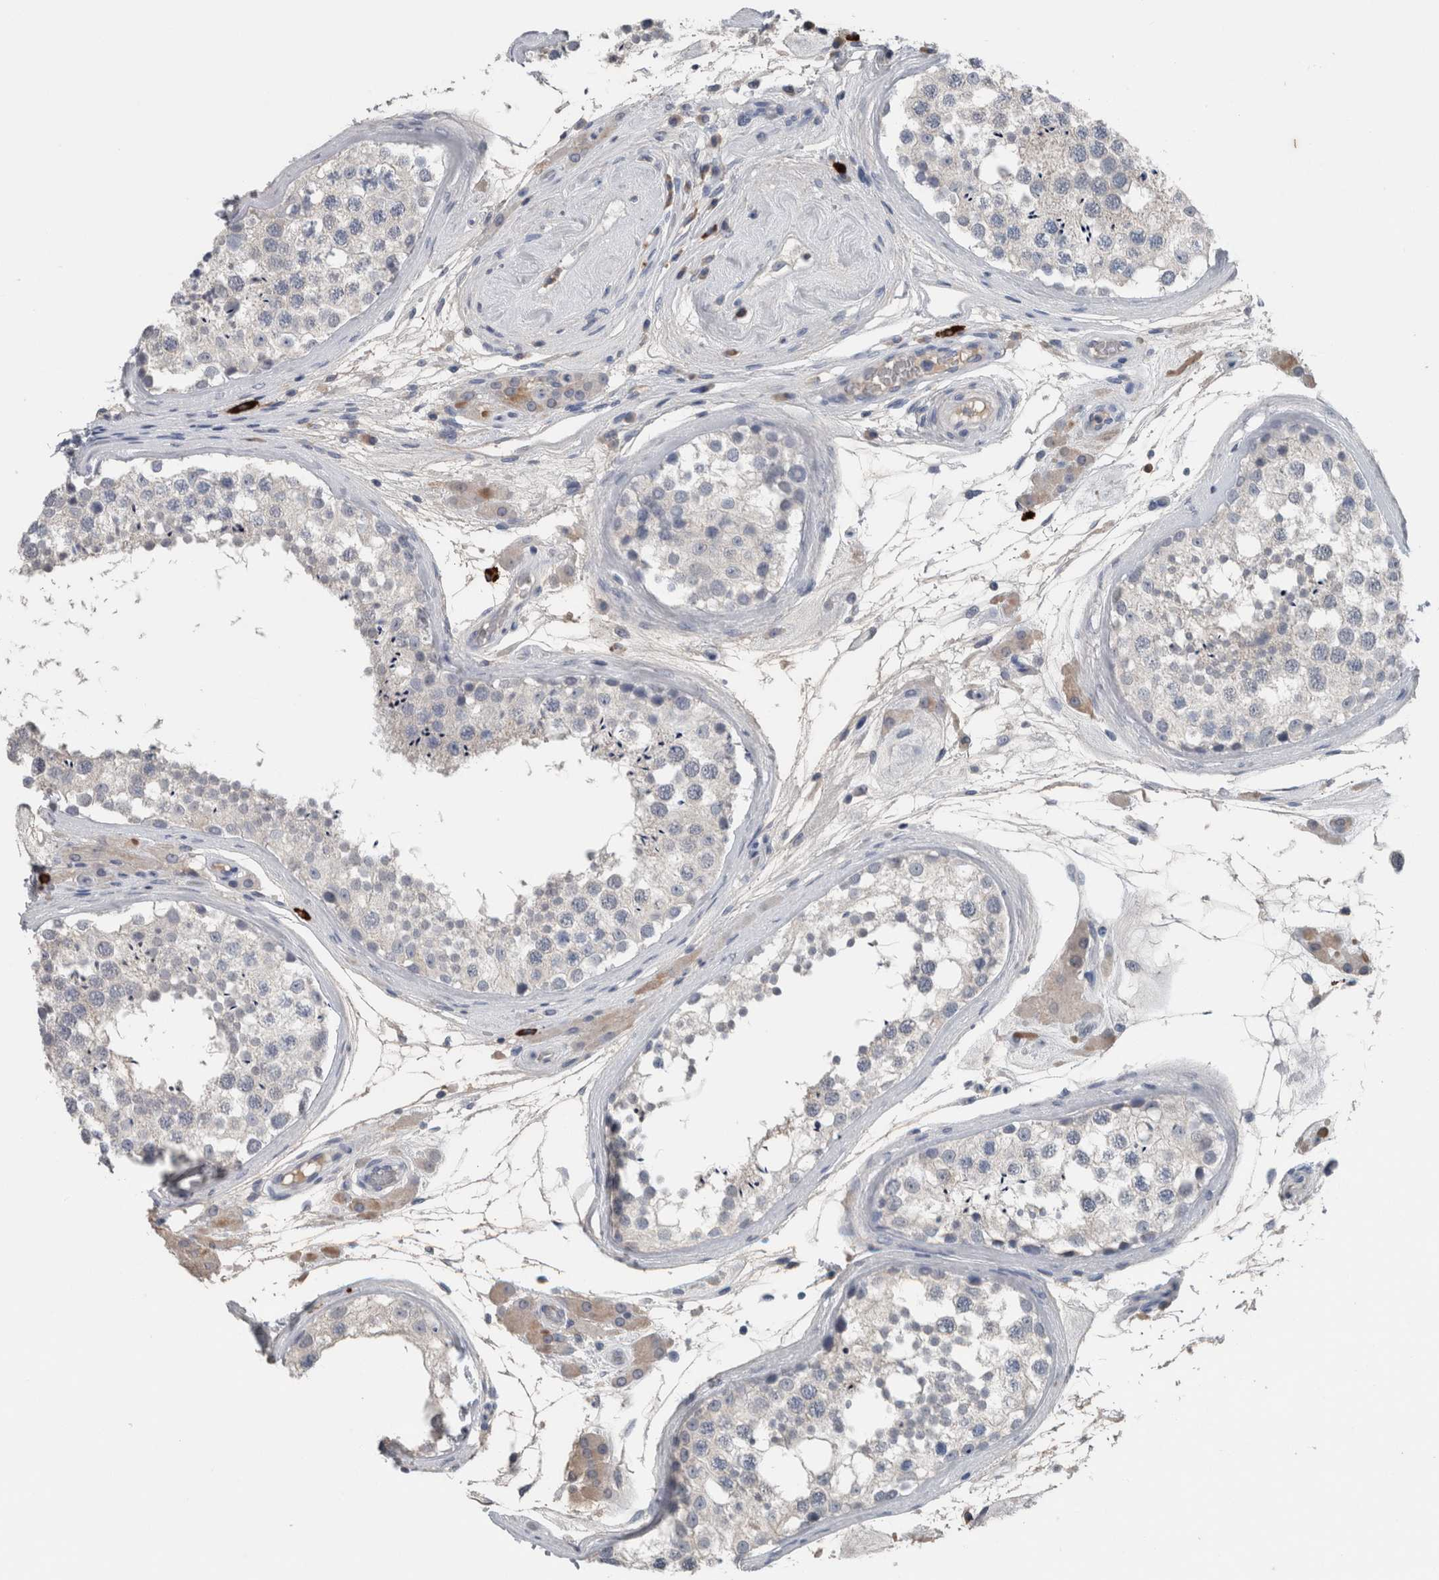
{"staining": {"intensity": "negative", "quantity": "none", "location": "none"}, "tissue": "testis", "cell_type": "Cells in seminiferous ducts", "image_type": "normal", "snomed": [{"axis": "morphology", "description": "Normal tissue, NOS"}, {"axis": "topography", "description": "Testis"}], "caption": "Human testis stained for a protein using IHC demonstrates no positivity in cells in seminiferous ducts.", "gene": "CRNN", "patient": {"sex": "male", "age": 46}}